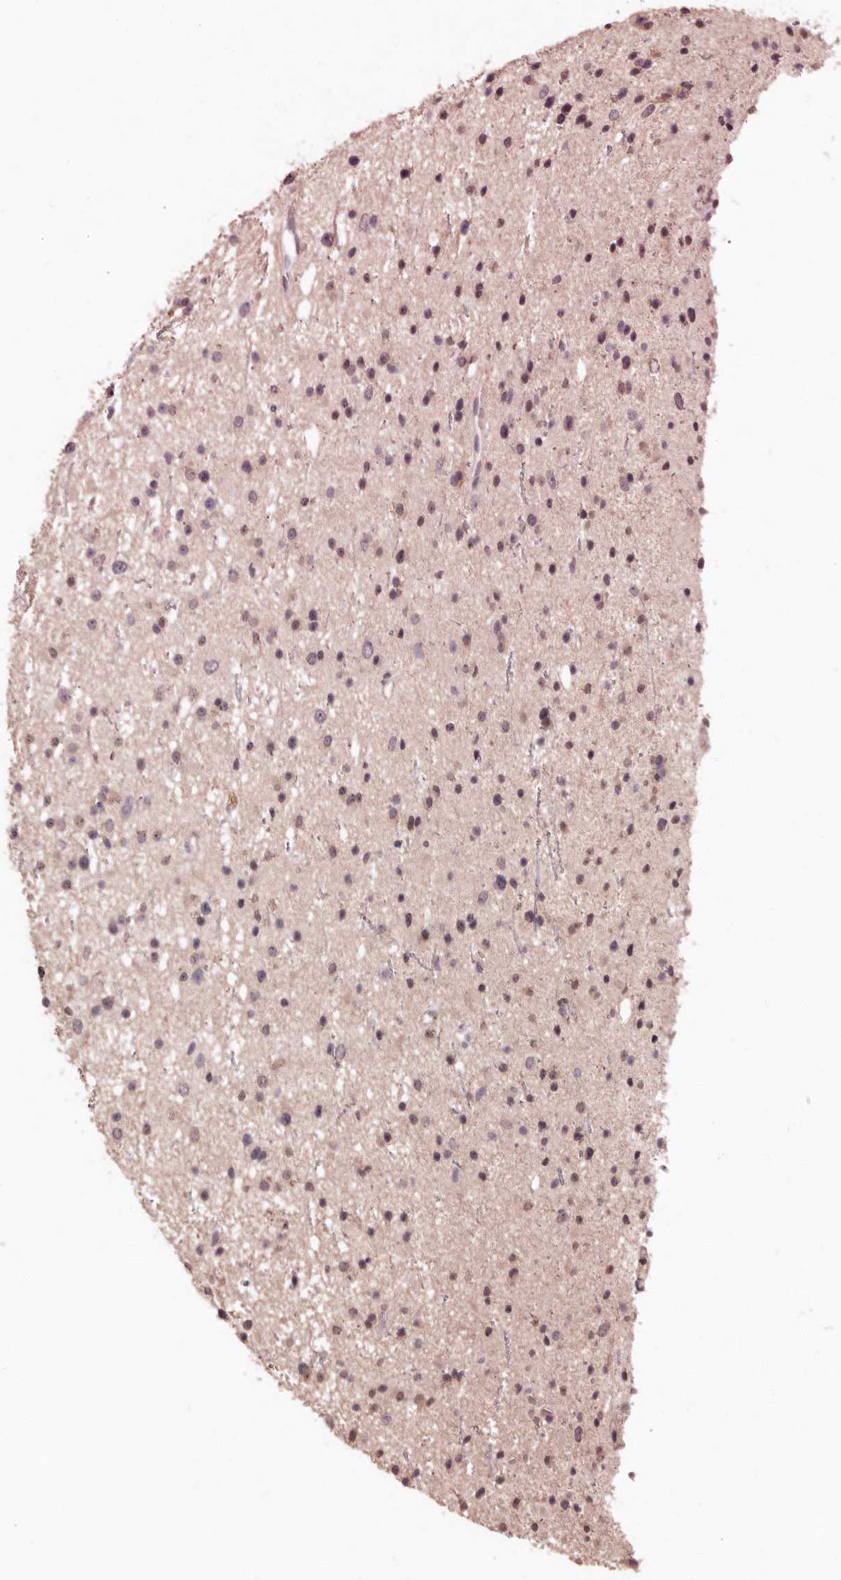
{"staining": {"intensity": "weak", "quantity": "<25%", "location": "cytoplasmic/membranous"}, "tissue": "glioma", "cell_type": "Tumor cells", "image_type": "cancer", "snomed": [{"axis": "morphology", "description": "Glioma, malignant, Low grade"}, {"axis": "topography", "description": "Cerebral cortex"}], "caption": "Immunohistochemistry of glioma exhibits no staining in tumor cells.", "gene": "SULT1E1", "patient": {"sex": "female", "age": 39}}